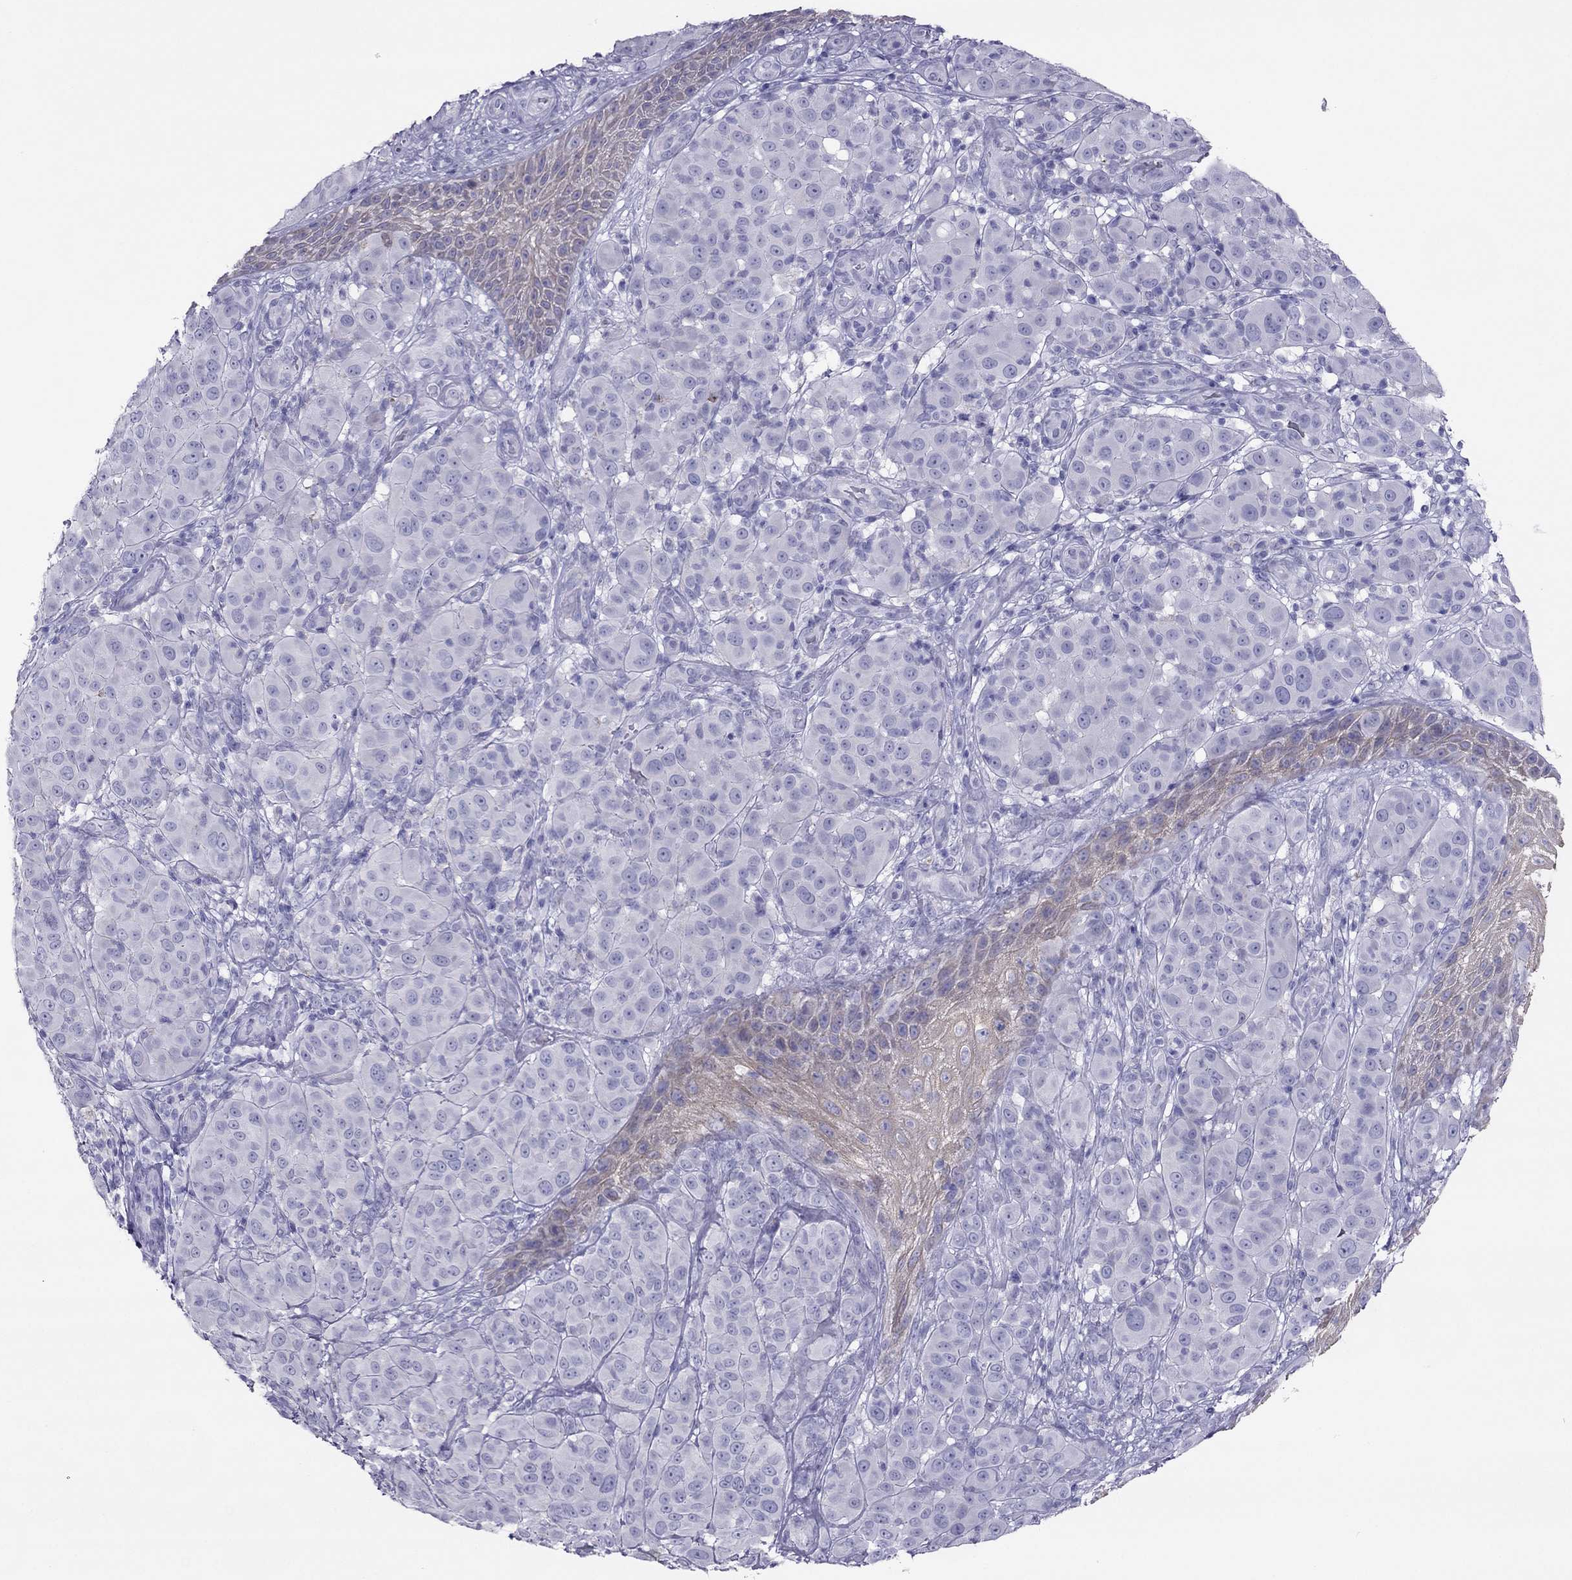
{"staining": {"intensity": "negative", "quantity": "none", "location": "none"}, "tissue": "melanoma", "cell_type": "Tumor cells", "image_type": "cancer", "snomed": [{"axis": "morphology", "description": "Malignant melanoma, NOS"}, {"axis": "topography", "description": "Skin"}], "caption": "IHC of human malignant melanoma shows no staining in tumor cells.", "gene": "MAEL", "patient": {"sex": "female", "age": 87}}